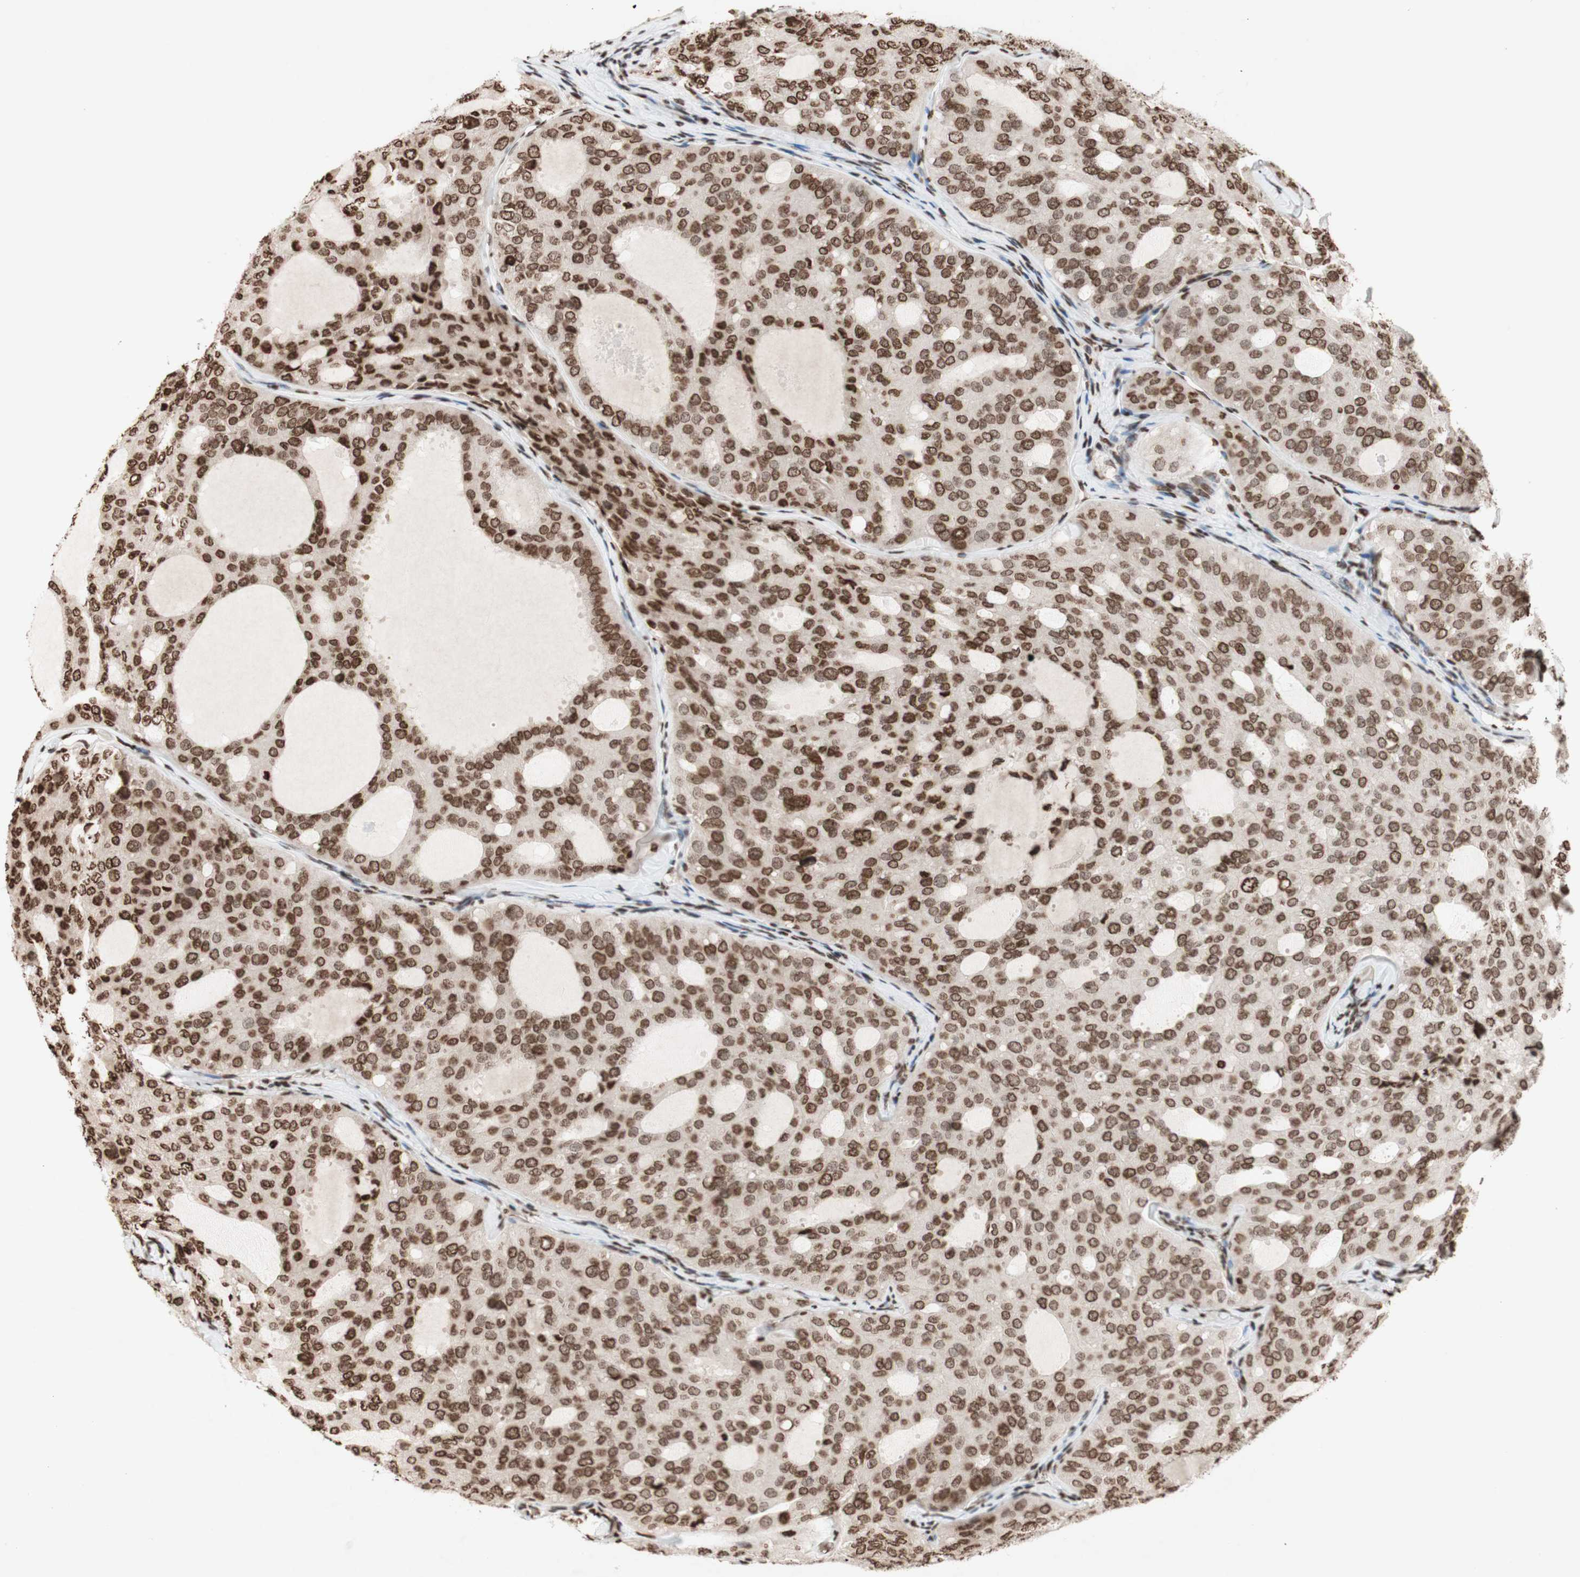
{"staining": {"intensity": "moderate", "quantity": ">75%", "location": "nuclear"}, "tissue": "thyroid cancer", "cell_type": "Tumor cells", "image_type": "cancer", "snomed": [{"axis": "morphology", "description": "Follicular adenoma carcinoma, NOS"}, {"axis": "topography", "description": "Thyroid gland"}], "caption": "IHC photomicrograph of neoplastic tissue: follicular adenoma carcinoma (thyroid) stained using IHC reveals medium levels of moderate protein expression localized specifically in the nuclear of tumor cells, appearing as a nuclear brown color.", "gene": "NCOA3", "patient": {"sex": "male", "age": 75}}